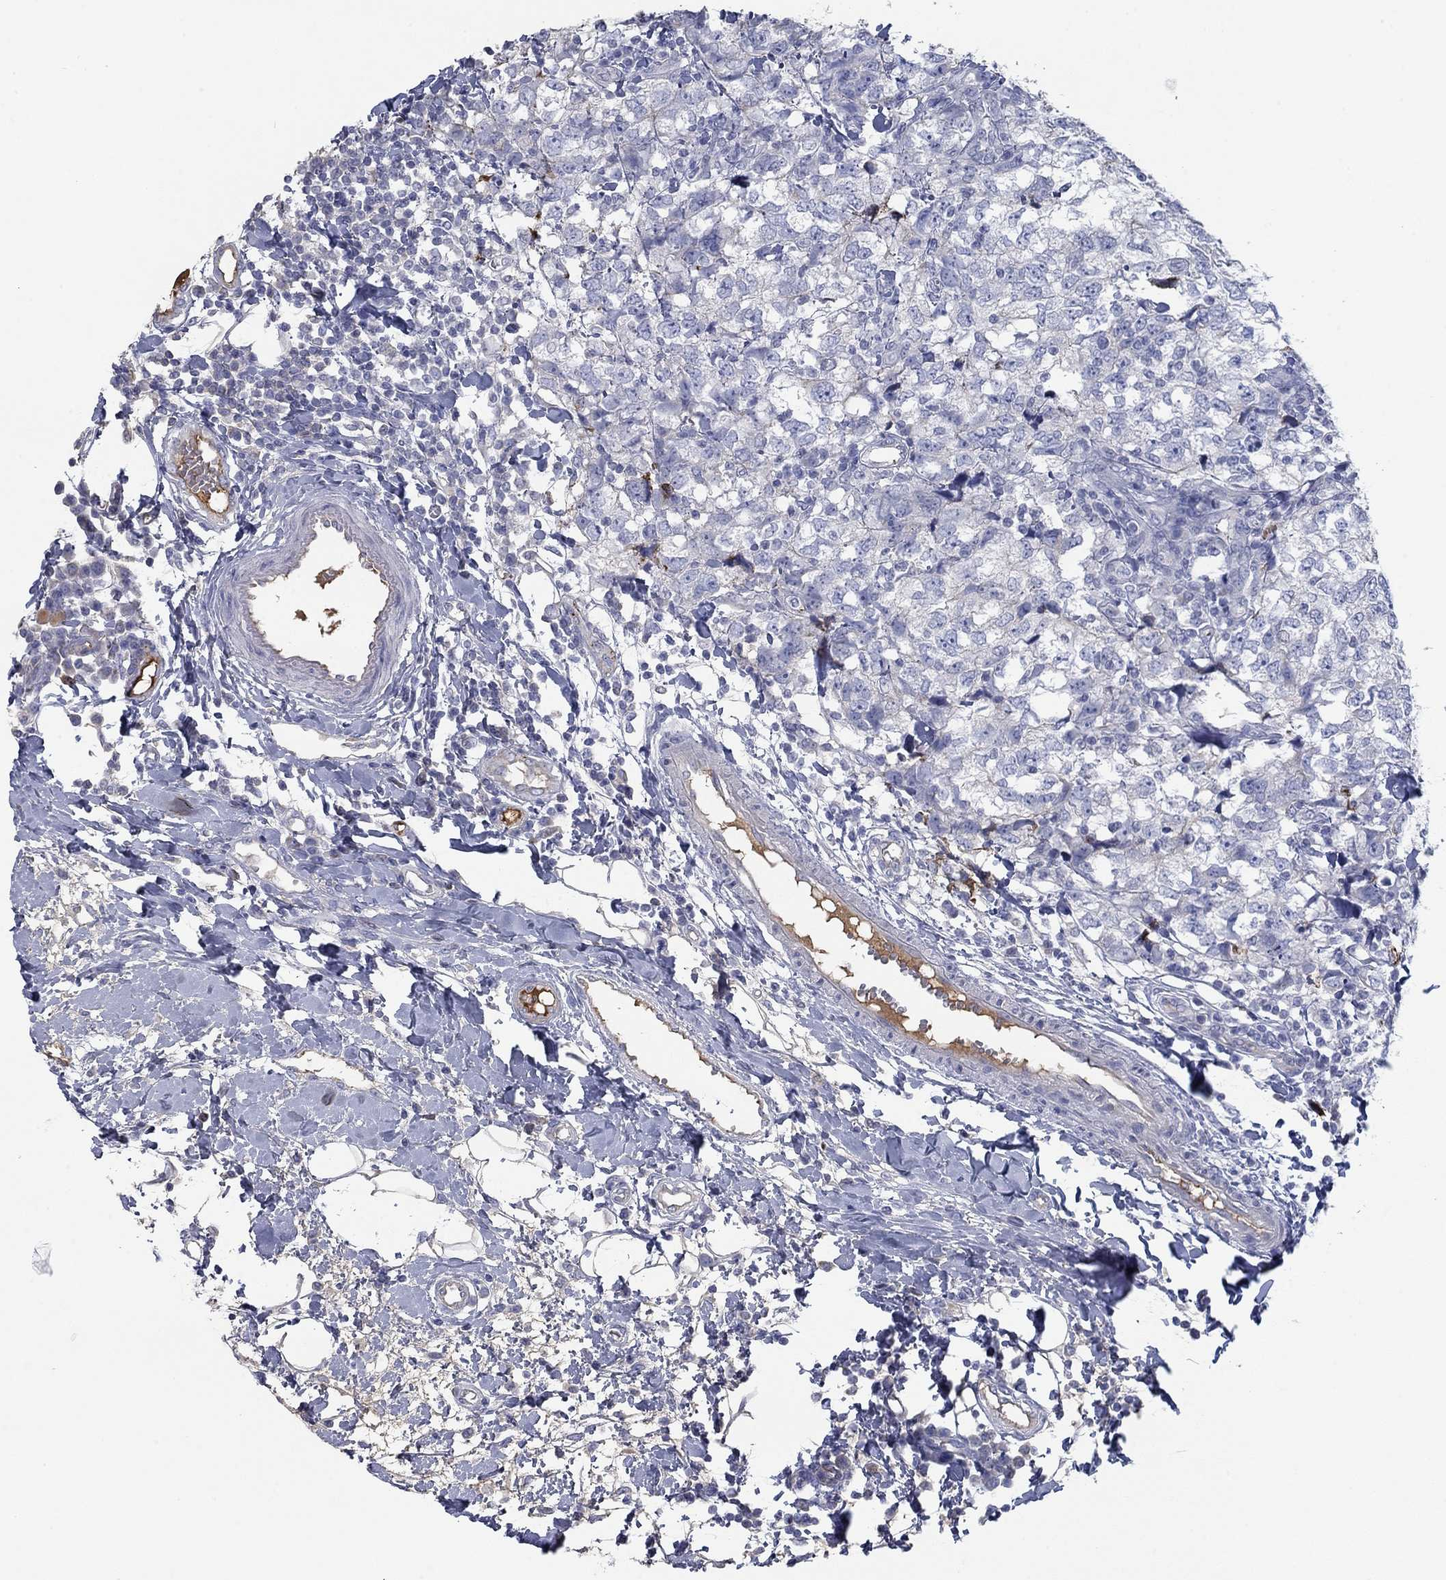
{"staining": {"intensity": "negative", "quantity": "none", "location": "none"}, "tissue": "breast cancer", "cell_type": "Tumor cells", "image_type": "cancer", "snomed": [{"axis": "morphology", "description": "Duct carcinoma"}, {"axis": "topography", "description": "Breast"}], "caption": "Immunohistochemistry (IHC) of breast cancer exhibits no positivity in tumor cells.", "gene": "APOC3", "patient": {"sex": "female", "age": 30}}